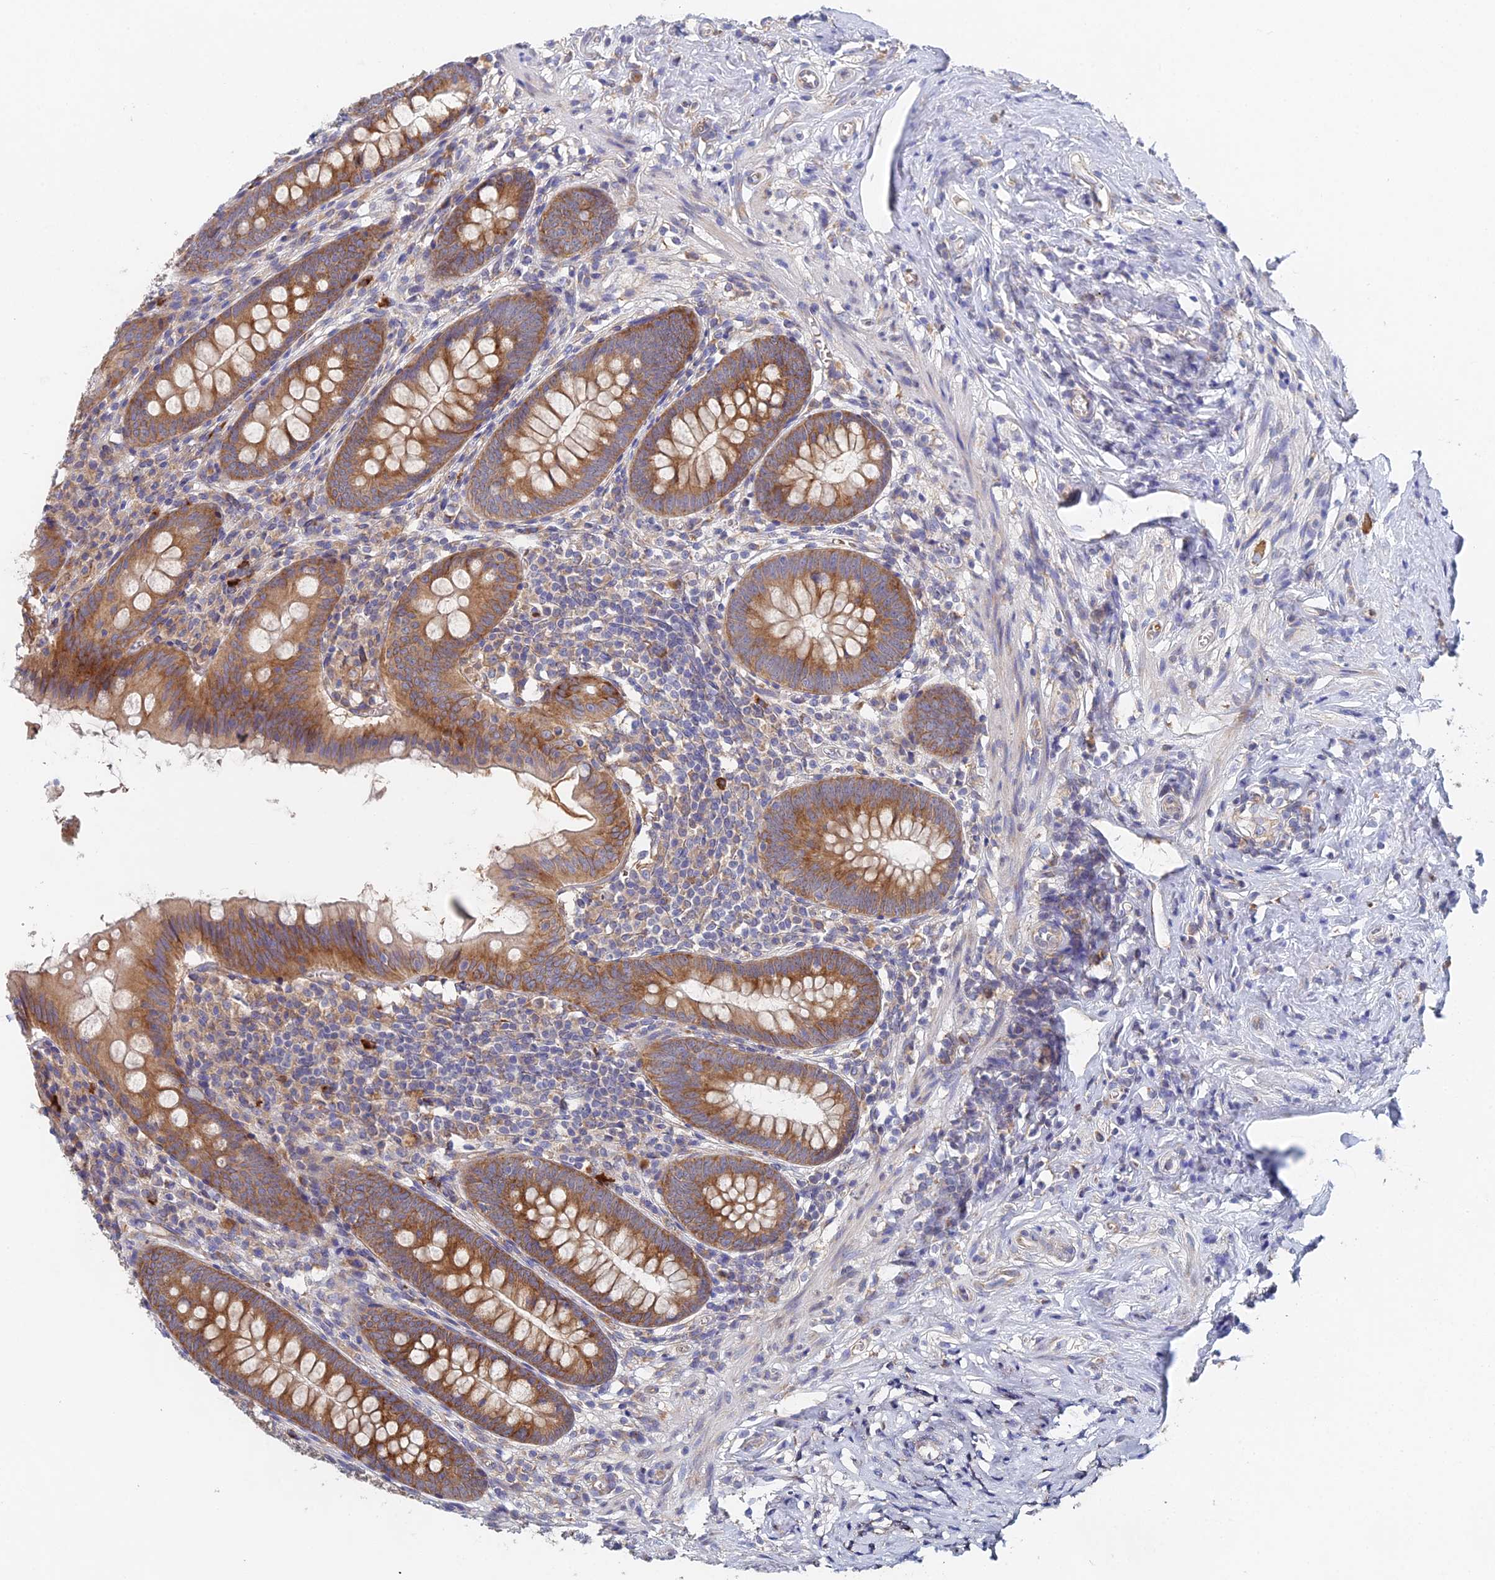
{"staining": {"intensity": "moderate", "quantity": ">75%", "location": "cytoplasmic/membranous"}, "tissue": "appendix", "cell_type": "Glandular cells", "image_type": "normal", "snomed": [{"axis": "morphology", "description": "Normal tissue, NOS"}, {"axis": "topography", "description": "Appendix"}], "caption": "The micrograph demonstrates a brown stain indicating the presence of a protein in the cytoplasmic/membranous of glandular cells in appendix.", "gene": "ELOF1", "patient": {"sex": "female", "age": 51}}